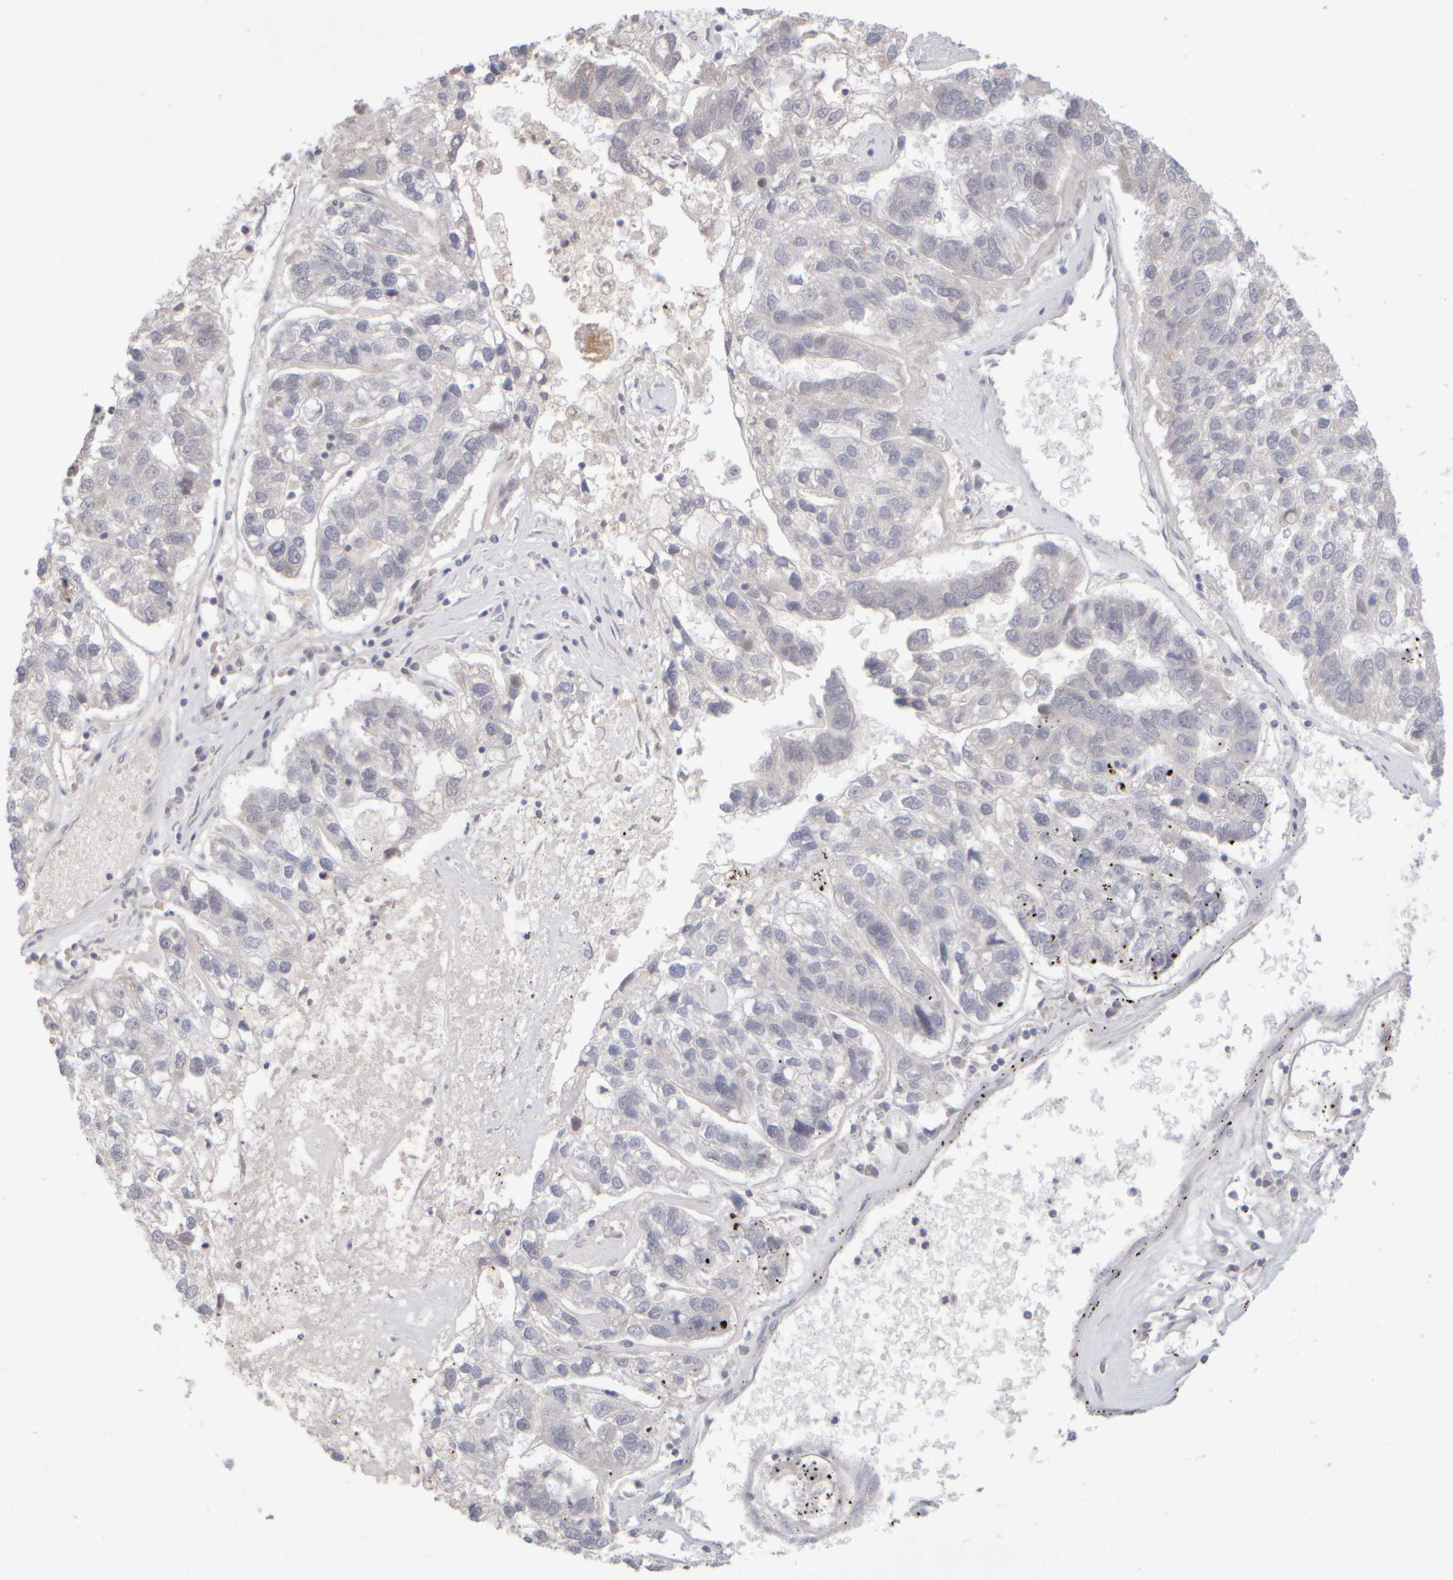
{"staining": {"intensity": "negative", "quantity": "none", "location": "none"}, "tissue": "pancreatic cancer", "cell_type": "Tumor cells", "image_type": "cancer", "snomed": [{"axis": "morphology", "description": "Adenocarcinoma, NOS"}, {"axis": "topography", "description": "Pancreas"}], "caption": "Tumor cells are negative for protein expression in human pancreatic adenocarcinoma. Nuclei are stained in blue.", "gene": "ZNF112", "patient": {"sex": "female", "age": 61}}